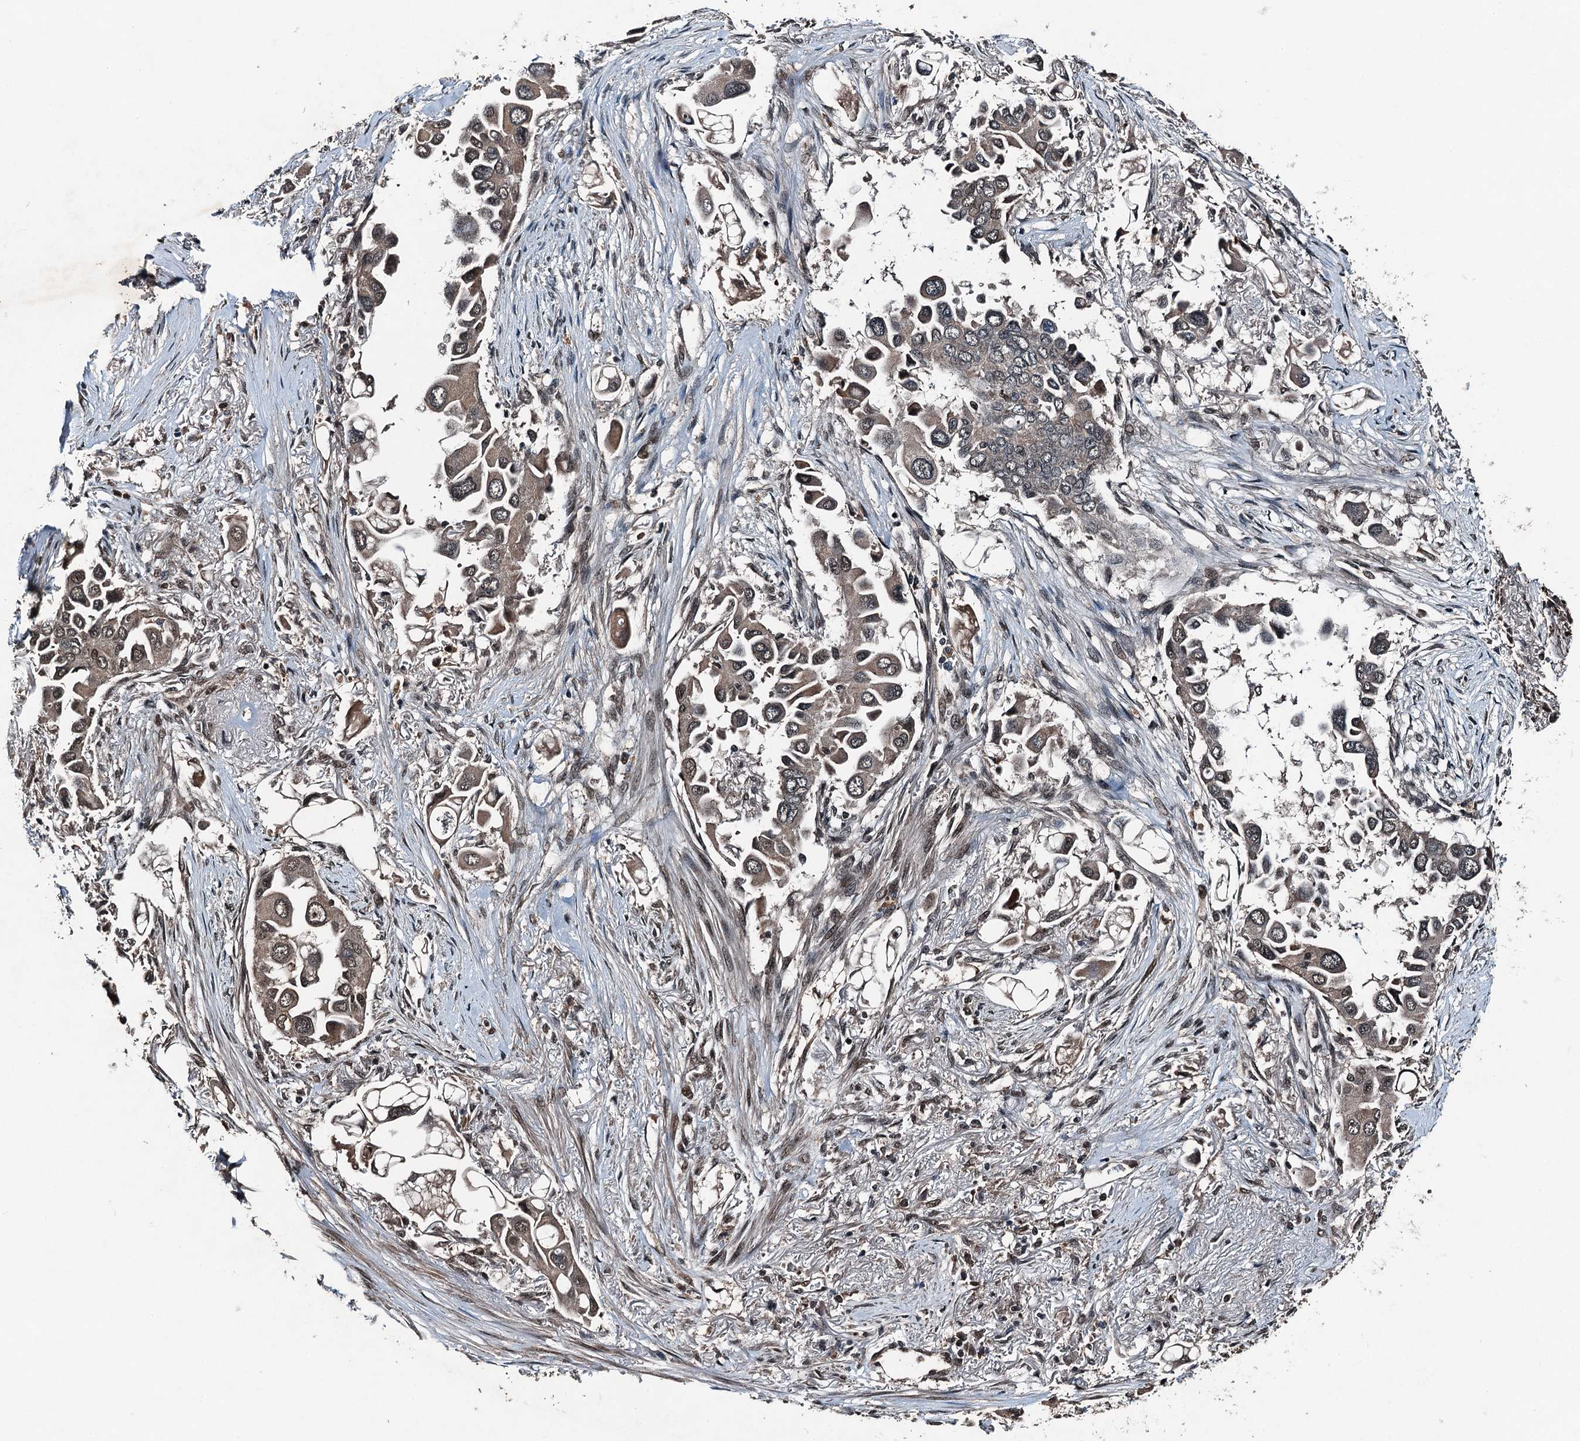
{"staining": {"intensity": "weak", "quantity": "25%-75%", "location": "nuclear"}, "tissue": "lung cancer", "cell_type": "Tumor cells", "image_type": "cancer", "snomed": [{"axis": "morphology", "description": "Adenocarcinoma, NOS"}, {"axis": "topography", "description": "Lung"}], "caption": "Tumor cells reveal weak nuclear positivity in approximately 25%-75% of cells in lung adenocarcinoma.", "gene": "UBXN6", "patient": {"sex": "female", "age": 76}}